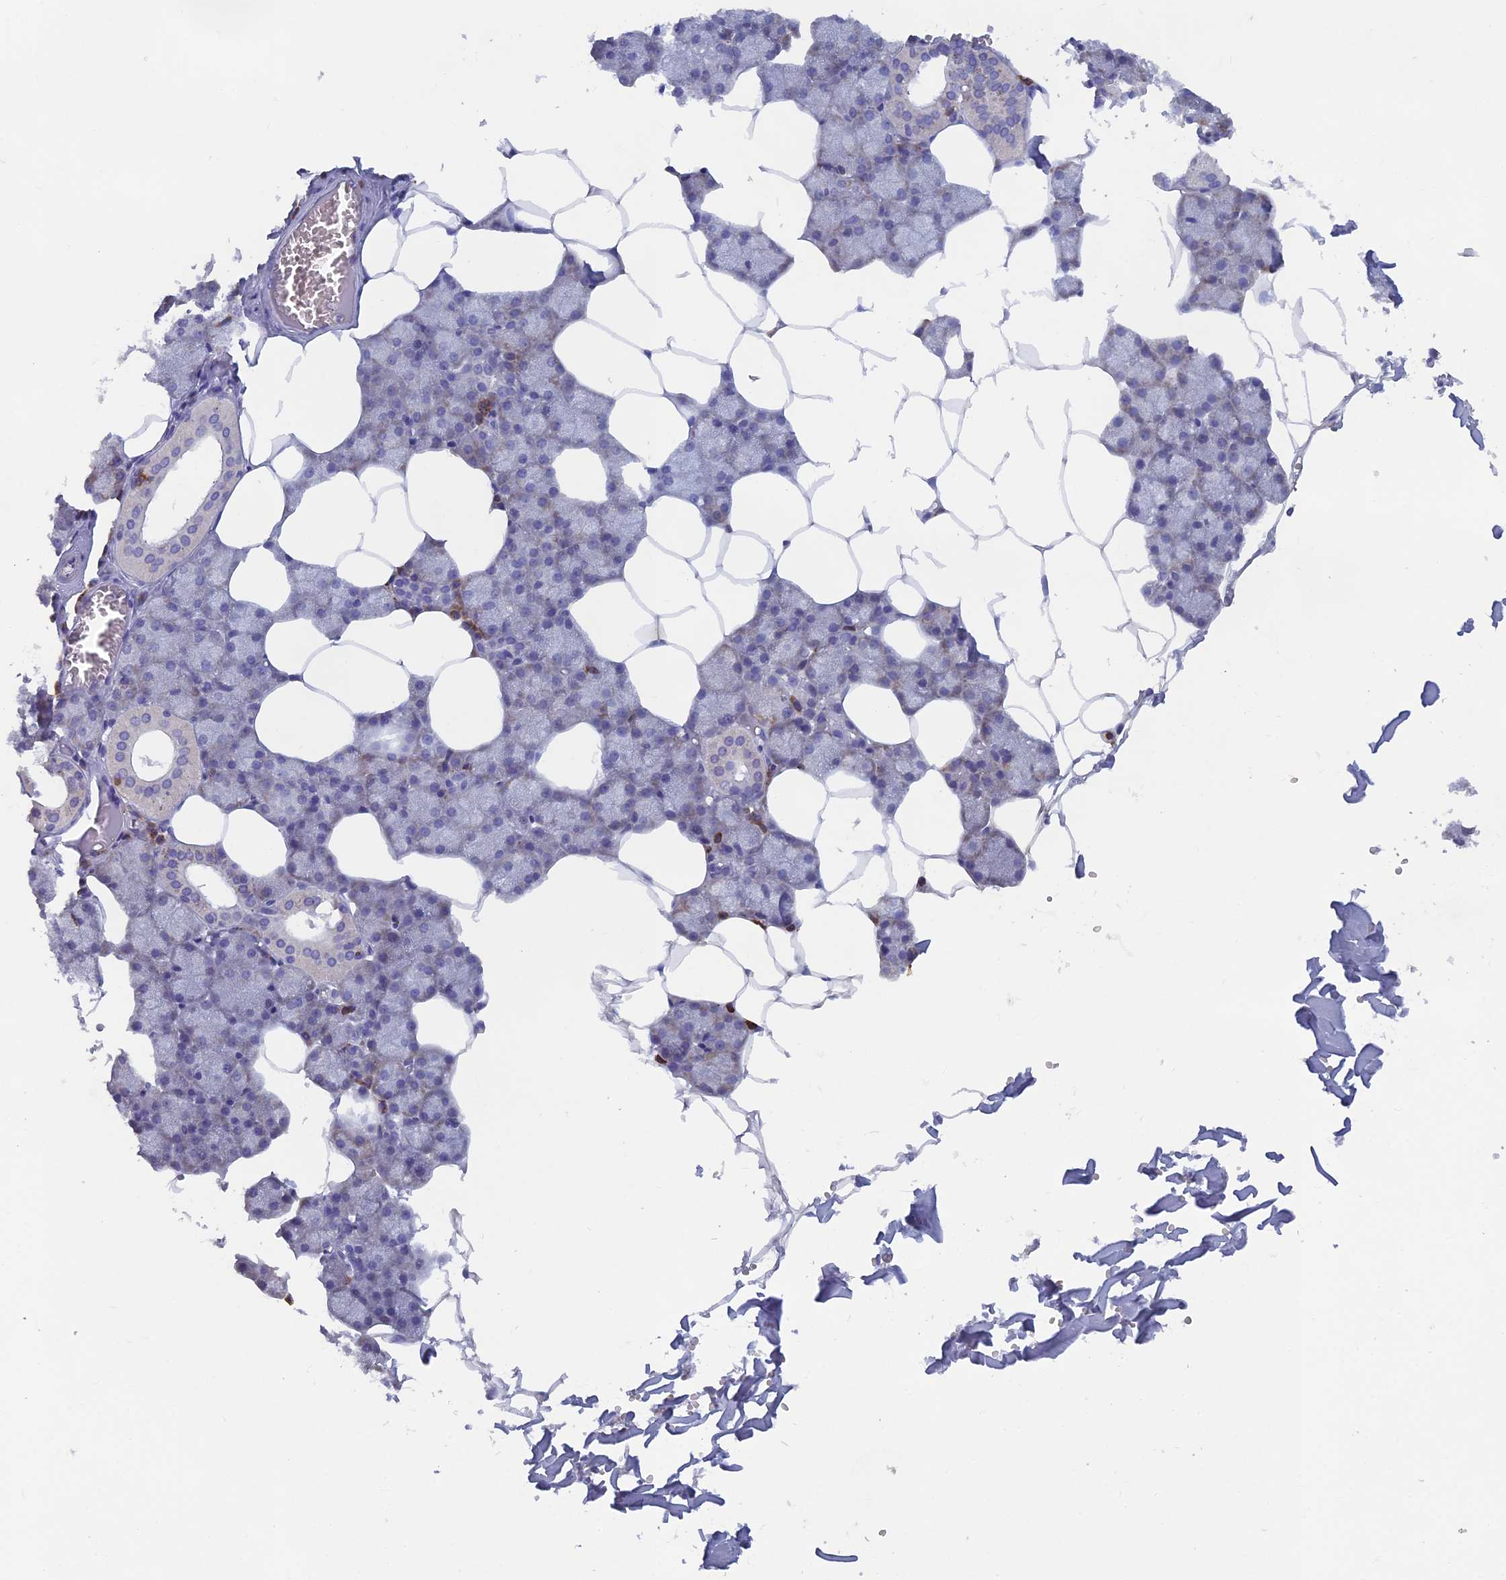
{"staining": {"intensity": "moderate", "quantity": "25%-75%", "location": "cytoplasmic/membranous"}, "tissue": "salivary gland", "cell_type": "Glandular cells", "image_type": "normal", "snomed": [{"axis": "morphology", "description": "Normal tissue, NOS"}, {"axis": "topography", "description": "Salivary gland"}], "caption": "This image exhibits immunohistochemistry staining of benign human salivary gland, with medium moderate cytoplasmic/membranous staining in about 25%-75% of glandular cells.", "gene": "ABI3BP", "patient": {"sex": "male", "age": 62}}